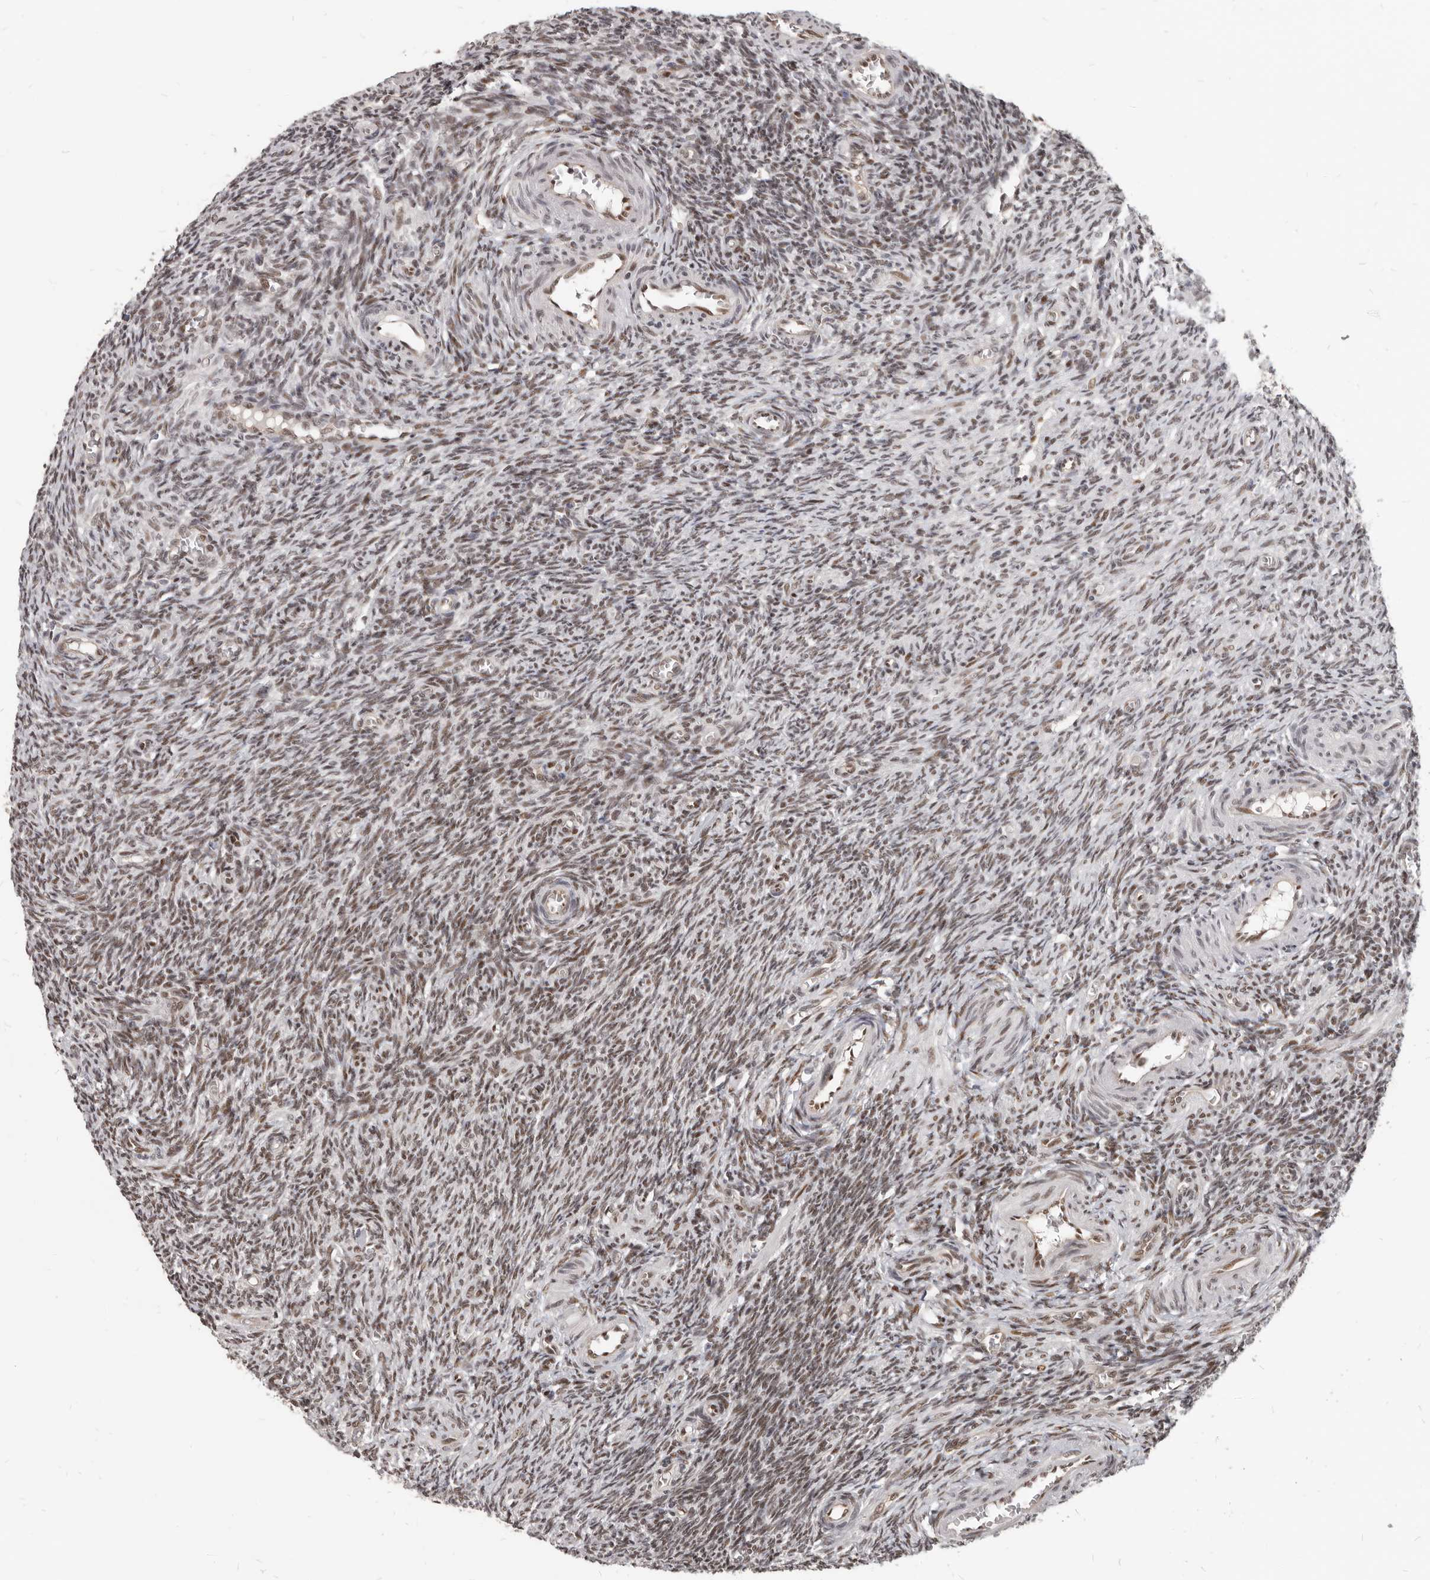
{"staining": {"intensity": "weak", "quantity": ">75%", "location": "nuclear"}, "tissue": "ovary", "cell_type": "Ovarian stroma cells", "image_type": "normal", "snomed": [{"axis": "morphology", "description": "Normal tissue, NOS"}, {"axis": "topography", "description": "Ovary"}], "caption": "This is a histology image of IHC staining of unremarkable ovary, which shows weak staining in the nuclear of ovarian stroma cells.", "gene": "ATF5", "patient": {"sex": "female", "age": 27}}